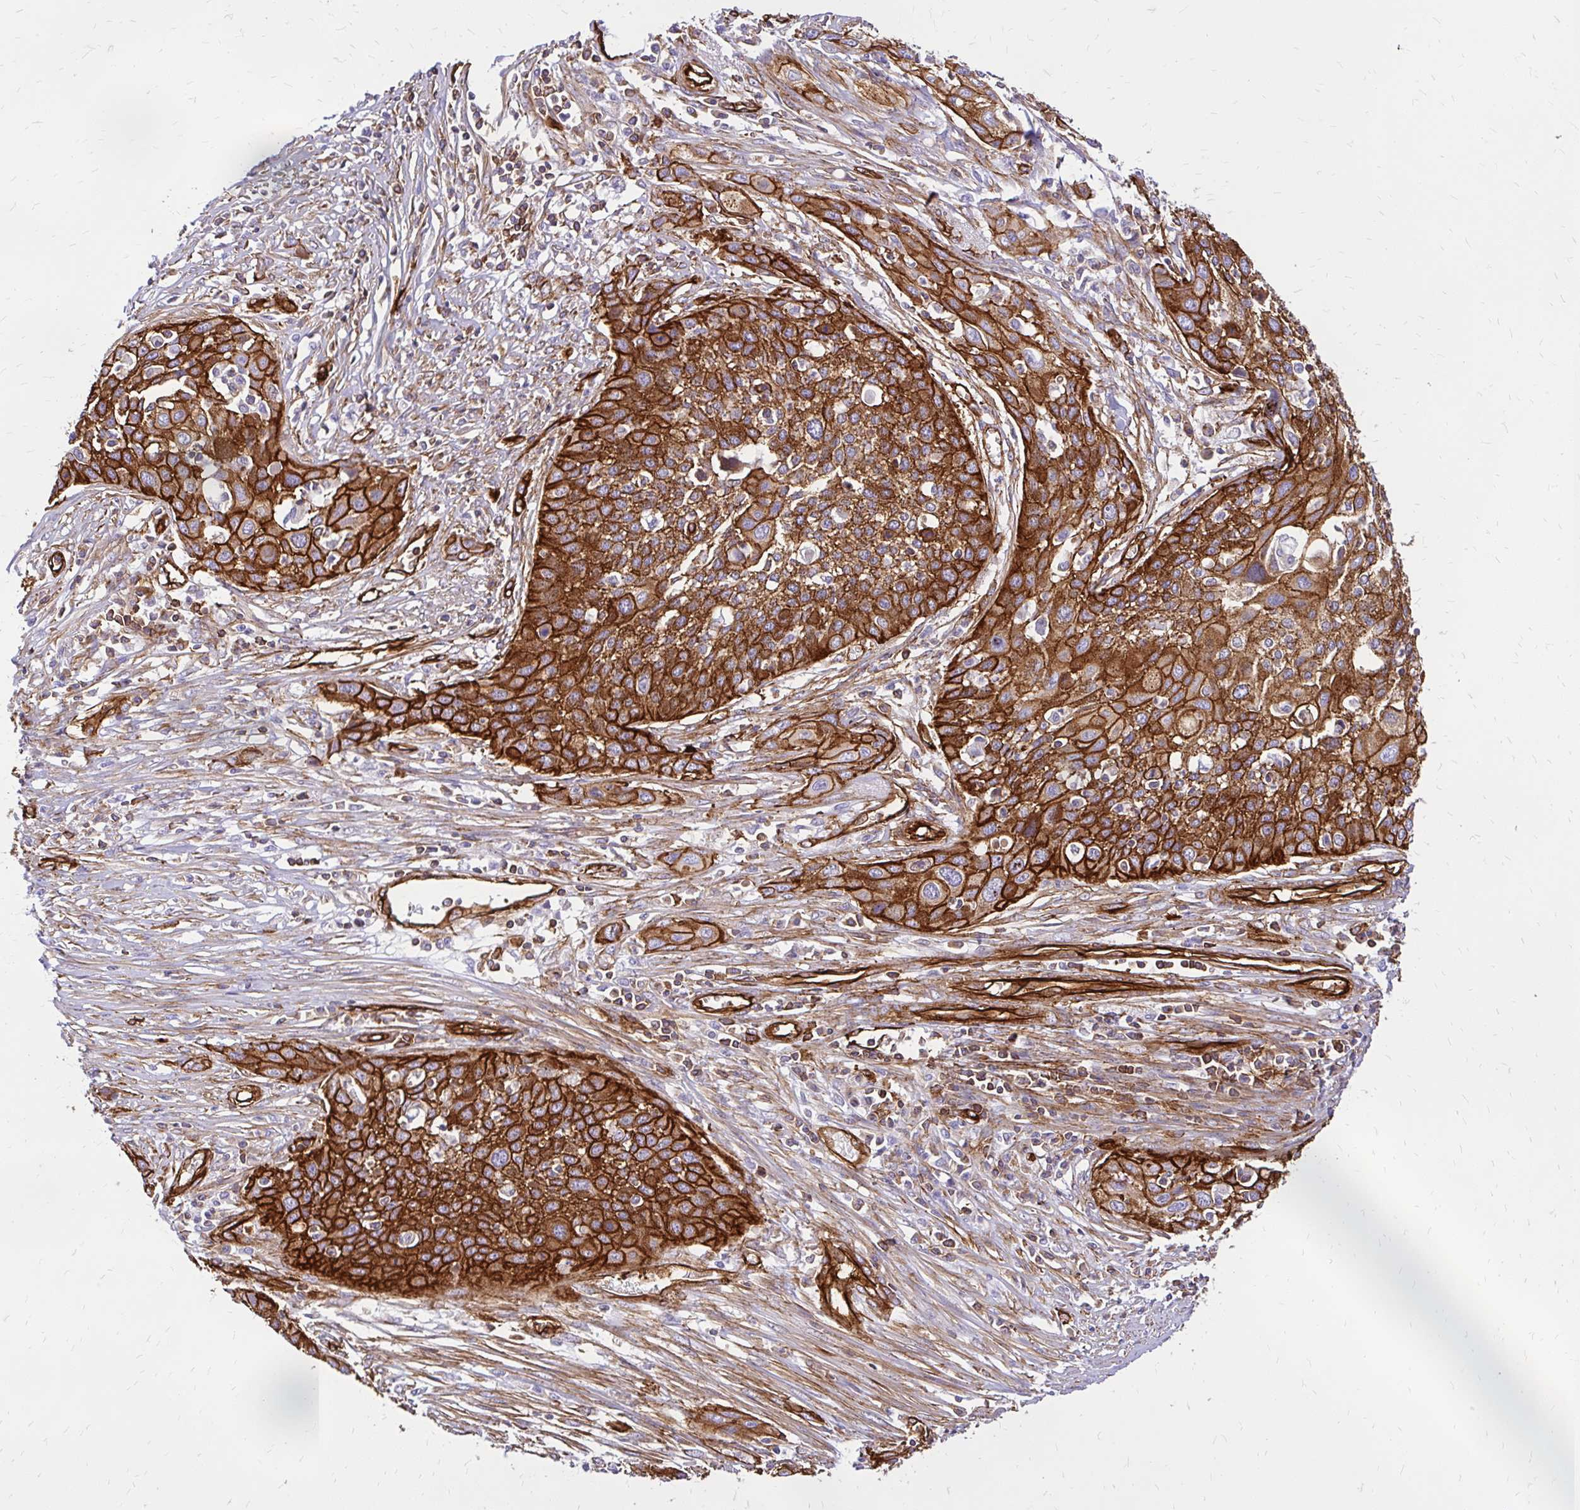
{"staining": {"intensity": "strong", "quantity": ">75%", "location": "cytoplasmic/membranous"}, "tissue": "cervical cancer", "cell_type": "Tumor cells", "image_type": "cancer", "snomed": [{"axis": "morphology", "description": "Squamous cell carcinoma, NOS"}, {"axis": "topography", "description": "Cervix"}], "caption": "DAB immunohistochemical staining of cervical cancer (squamous cell carcinoma) shows strong cytoplasmic/membranous protein positivity in approximately >75% of tumor cells.", "gene": "MAP1LC3B", "patient": {"sex": "female", "age": 34}}